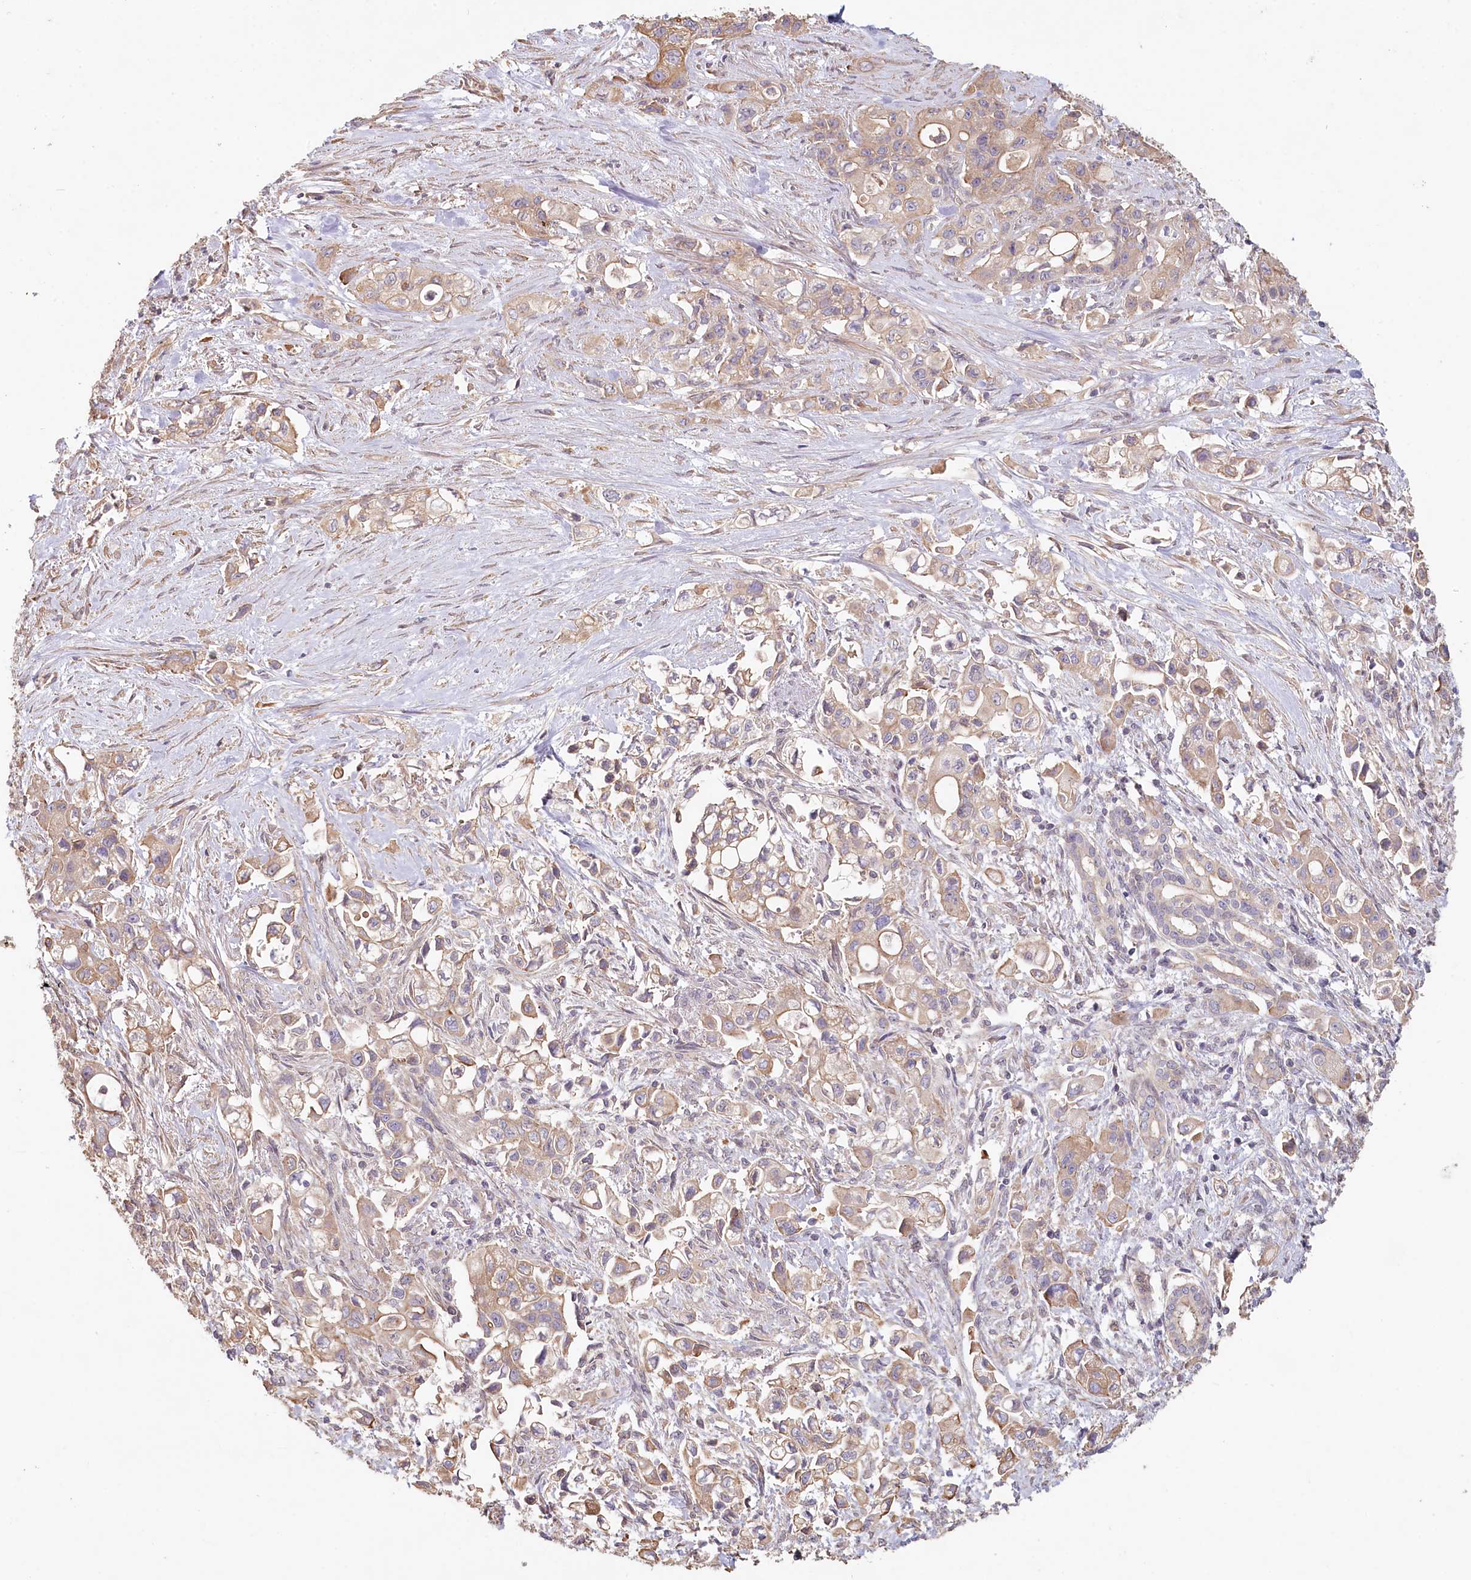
{"staining": {"intensity": "moderate", "quantity": "25%-75%", "location": "cytoplasmic/membranous"}, "tissue": "pancreatic cancer", "cell_type": "Tumor cells", "image_type": "cancer", "snomed": [{"axis": "morphology", "description": "Adenocarcinoma, NOS"}, {"axis": "topography", "description": "Pancreas"}], "caption": "Protein analysis of pancreatic cancer (adenocarcinoma) tissue displays moderate cytoplasmic/membranous expression in about 25%-75% of tumor cells.", "gene": "TCHP", "patient": {"sex": "female", "age": 66}}